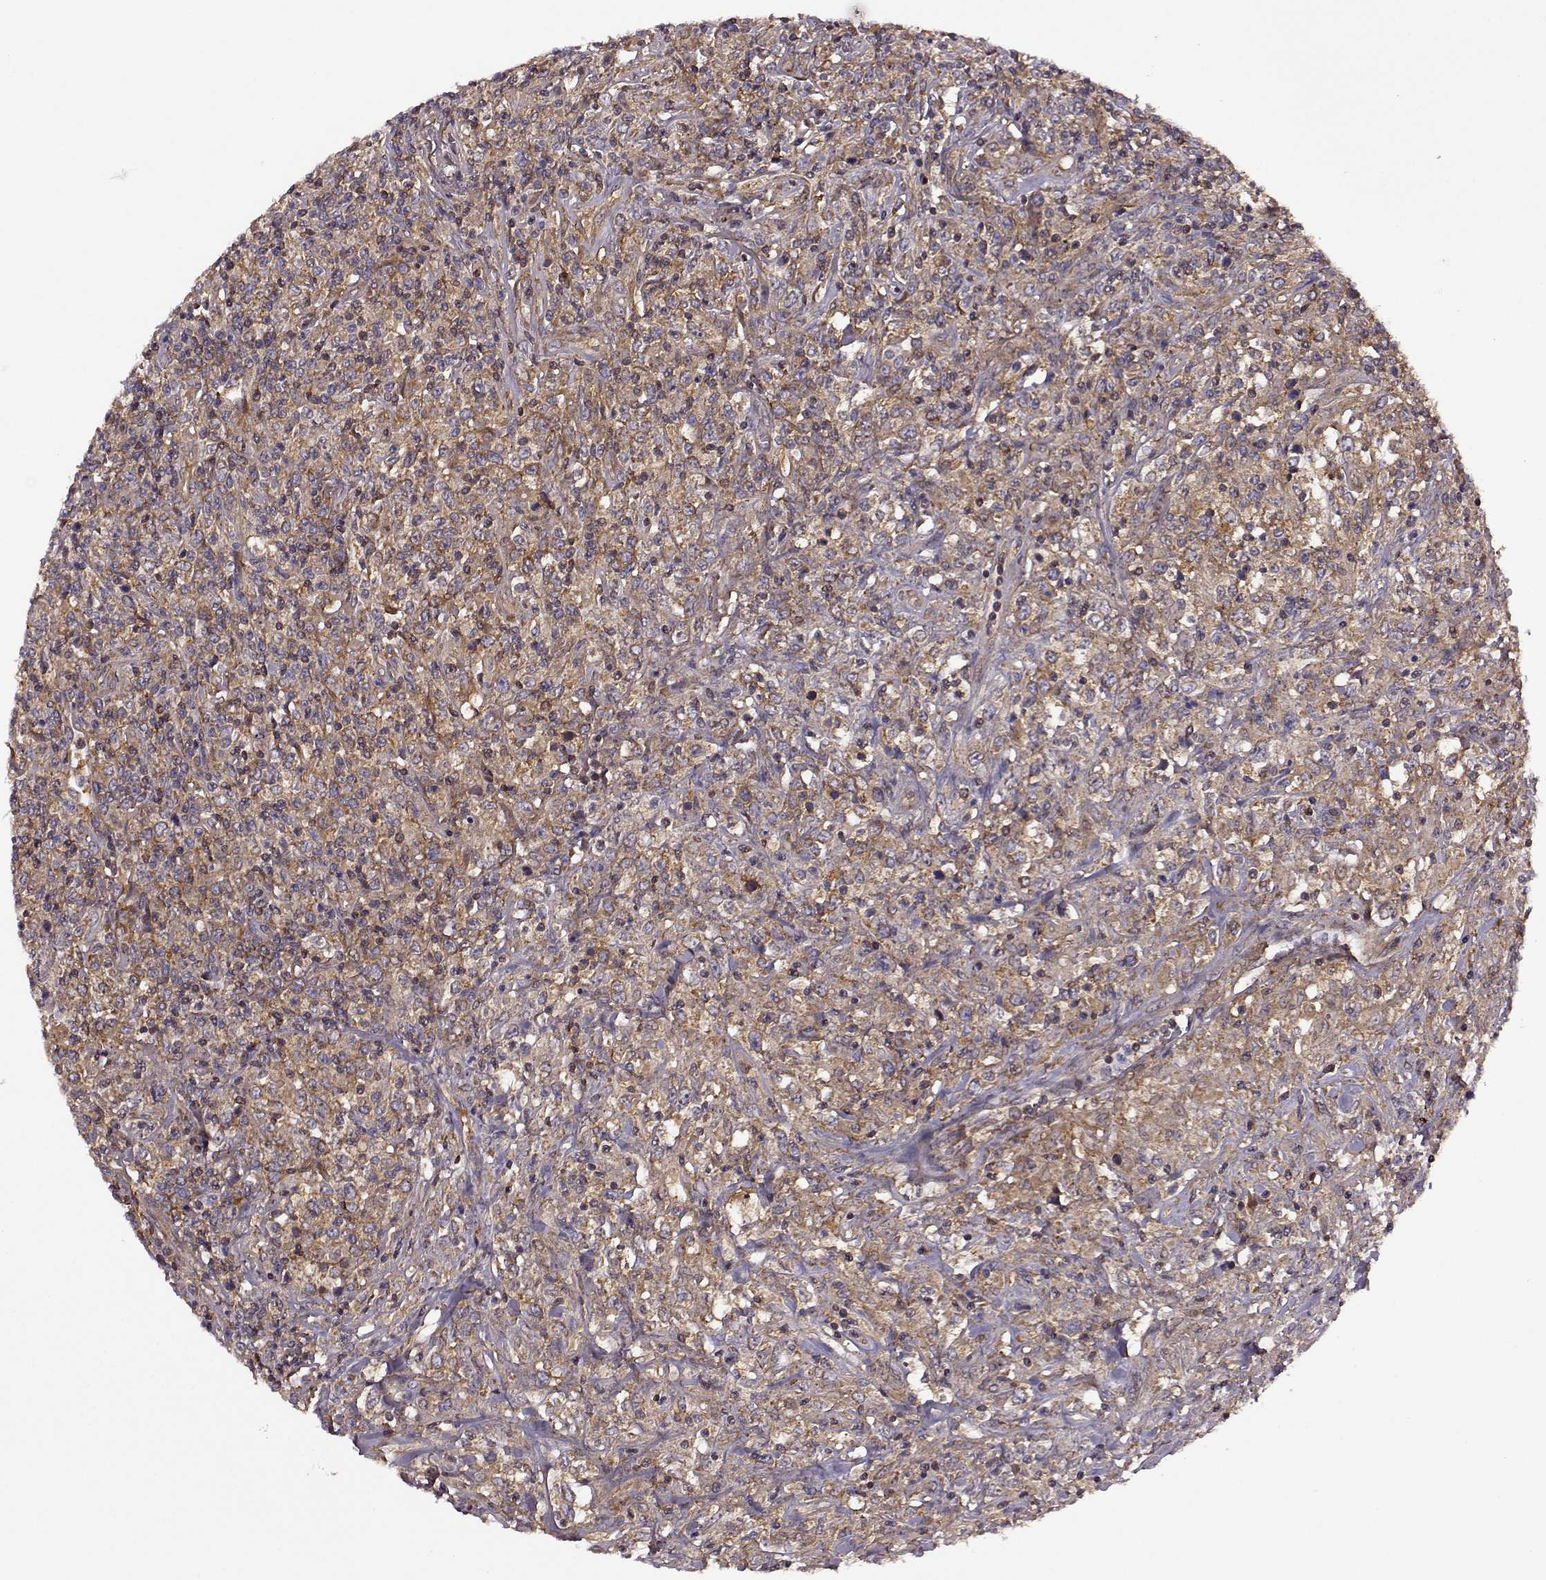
{"staining": {"intensity": "moderate", "quantity": ">75%", "location": "cytoplasmic/membranous"}, "tissue": "lymphoma", "cell_type": "Tumor cells", "image_type": "cancer", "snomed": [{"axis": "morphology", "description": "Malignant lymphoma, non-Hodgkin's type, High grade"}, {"axis": "topography", "description": "Lung"}], "caption": "Tumor cells exhibit moderate cytoplasmic/membranous positivity in about >75% of cells in lymphoma. (DAB IHC, brown staining for protein, blue staining for nuclei).", "gene": "URI1", "patient": {"sex": "male", "age": 79}}